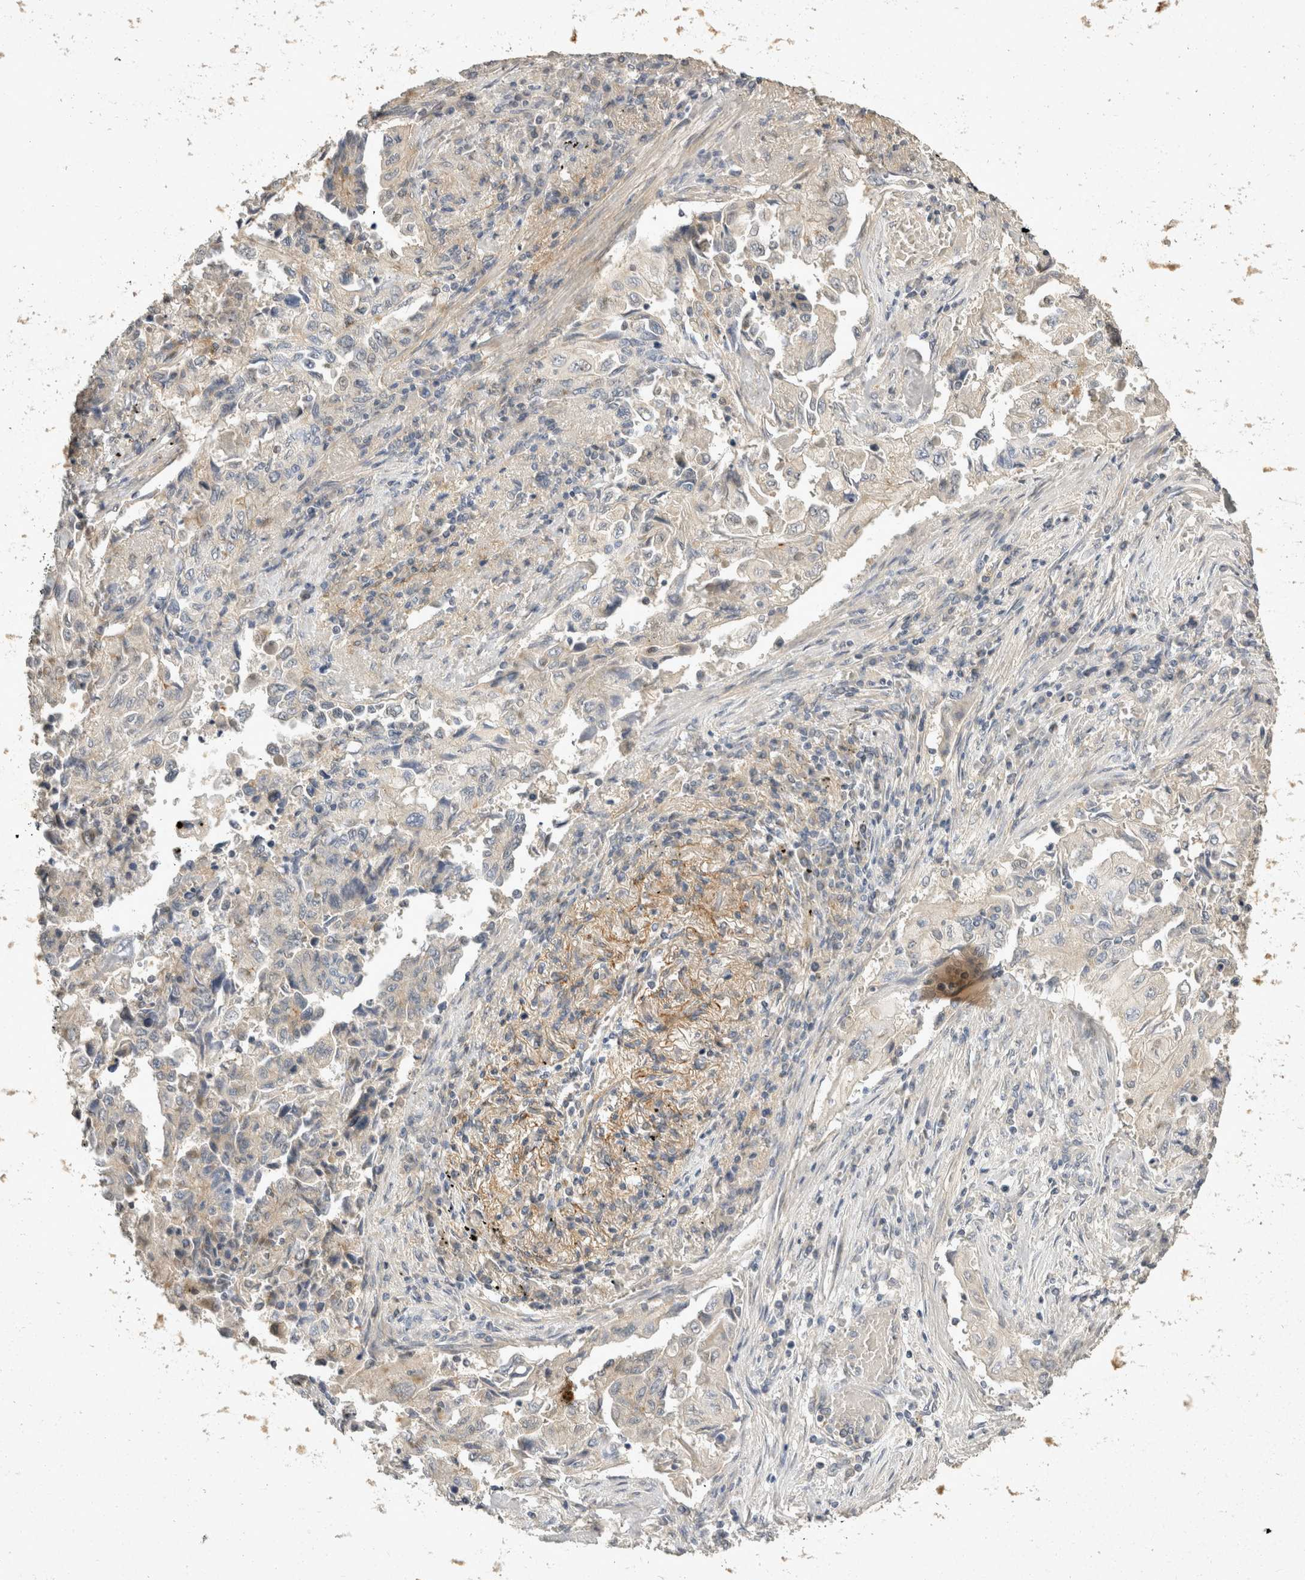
{"staining": {"intensity": "negative", "quantity": "none", "location": "none"}, "tissue": "lung cancer", "cell_type": "Tumor cells", "image_type": "cancer", "snomed": [{"axis": "morphology", "description": "Adenocarcinoma, NOS"}, {"axis": "topography", "description": "Lung"}], "caption": "Tumor cells show no significant protein positivity in lung cancer (adenocarcinoma). (DAB (3,3'-diaminobenzidine) IHC, high magnification).", "gene": "TOM1L2", "patient": {"sex": "female", "age": 51}}